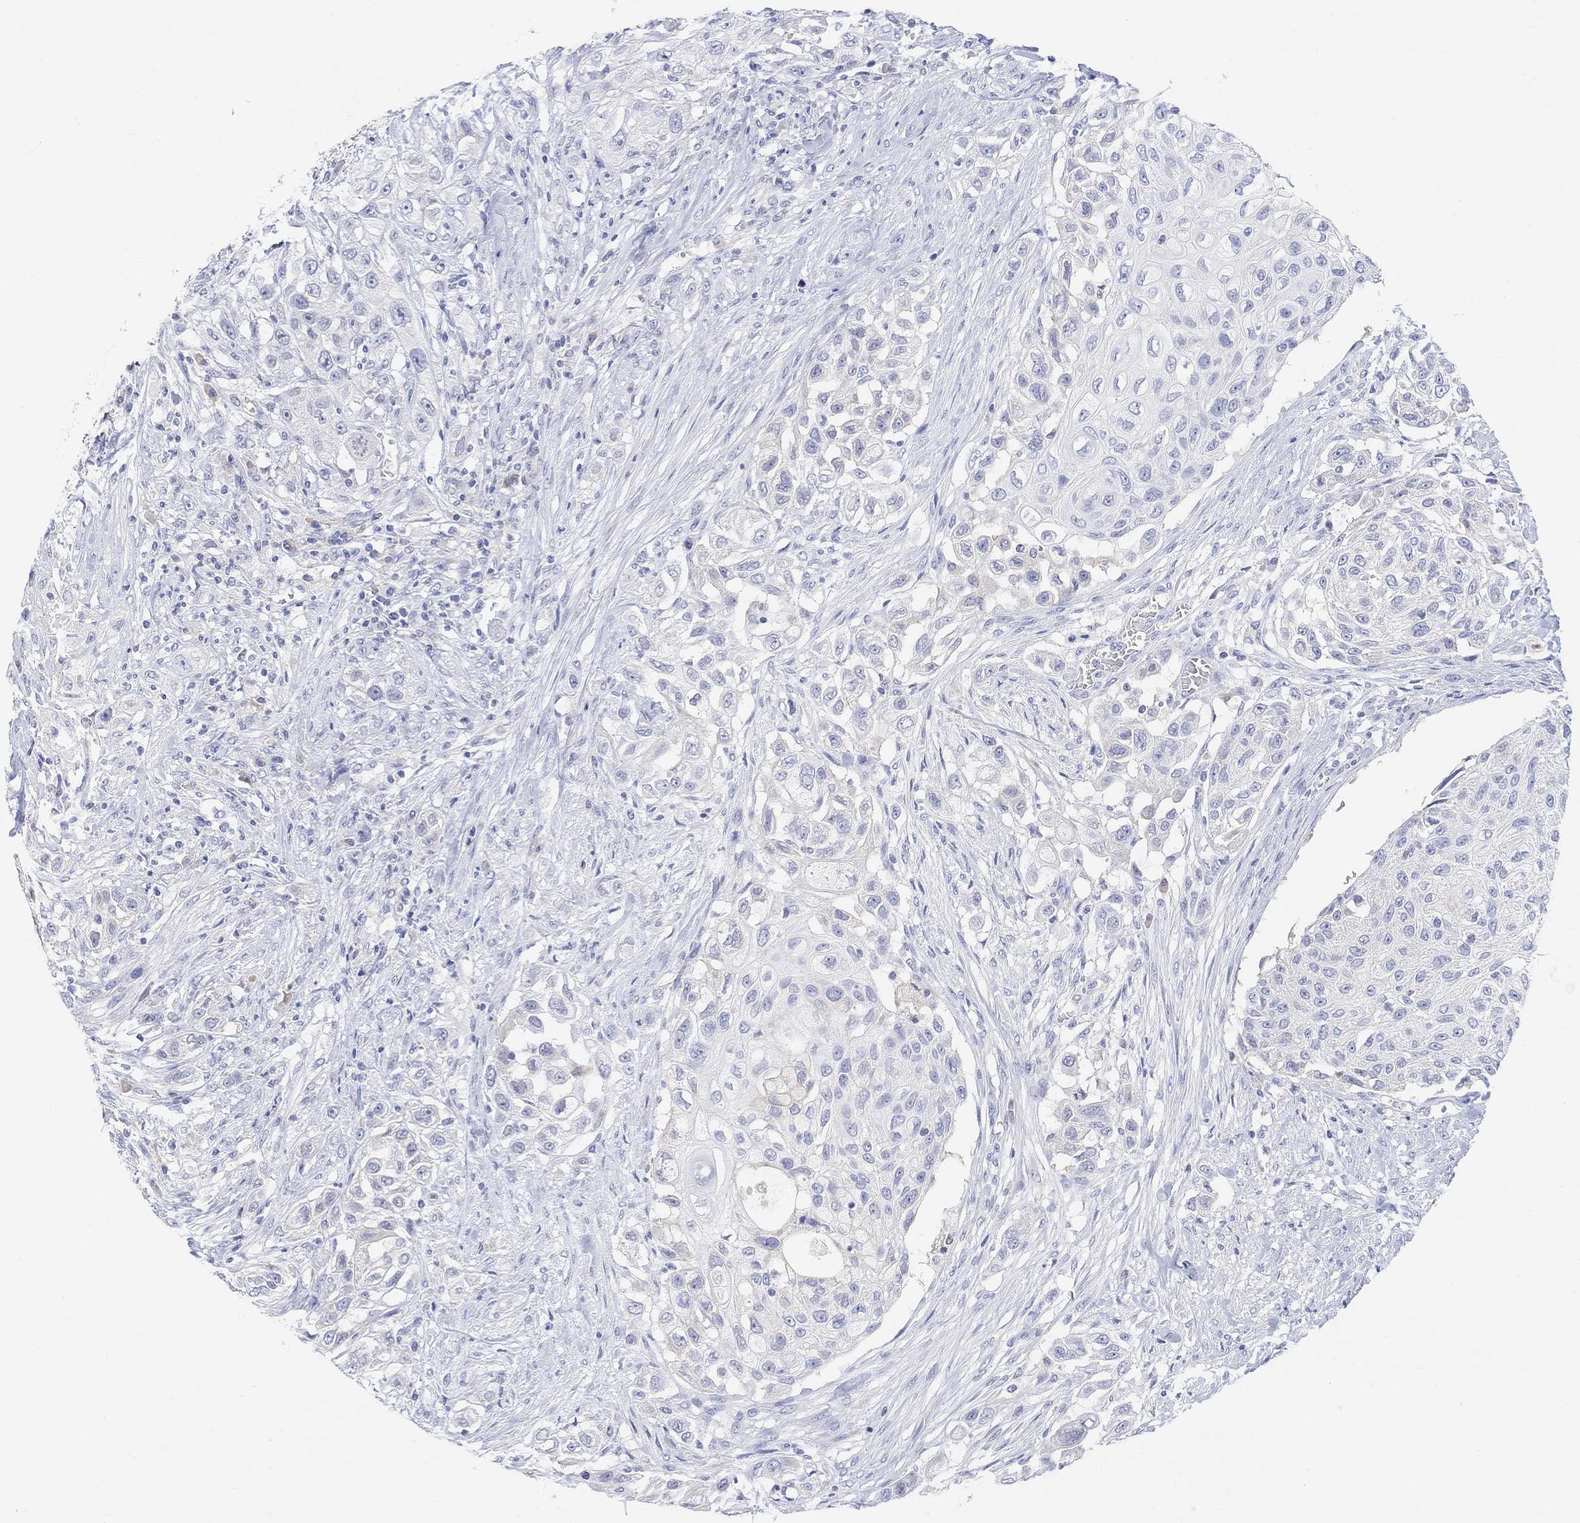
{"staining": {"intensity": "negative", "quantity": "none", "location": "none"}, "tissue": "urothelial cancer", "cell_type": "Tumor cells", "image_type": "cancer", "snomed": [{"axis": "morphology", "description": "Urothelial carcinoma, High grade"}, {"axis": "topography", "description": "Urinary bladder"}], "caption": "The immunohistochemistry histopathology image has no significant expression in tumor cells of urothelial carcinoma (high-grade) tissue.", "gene": "TYR", "patient": {"sex": "female", "age": 56}}